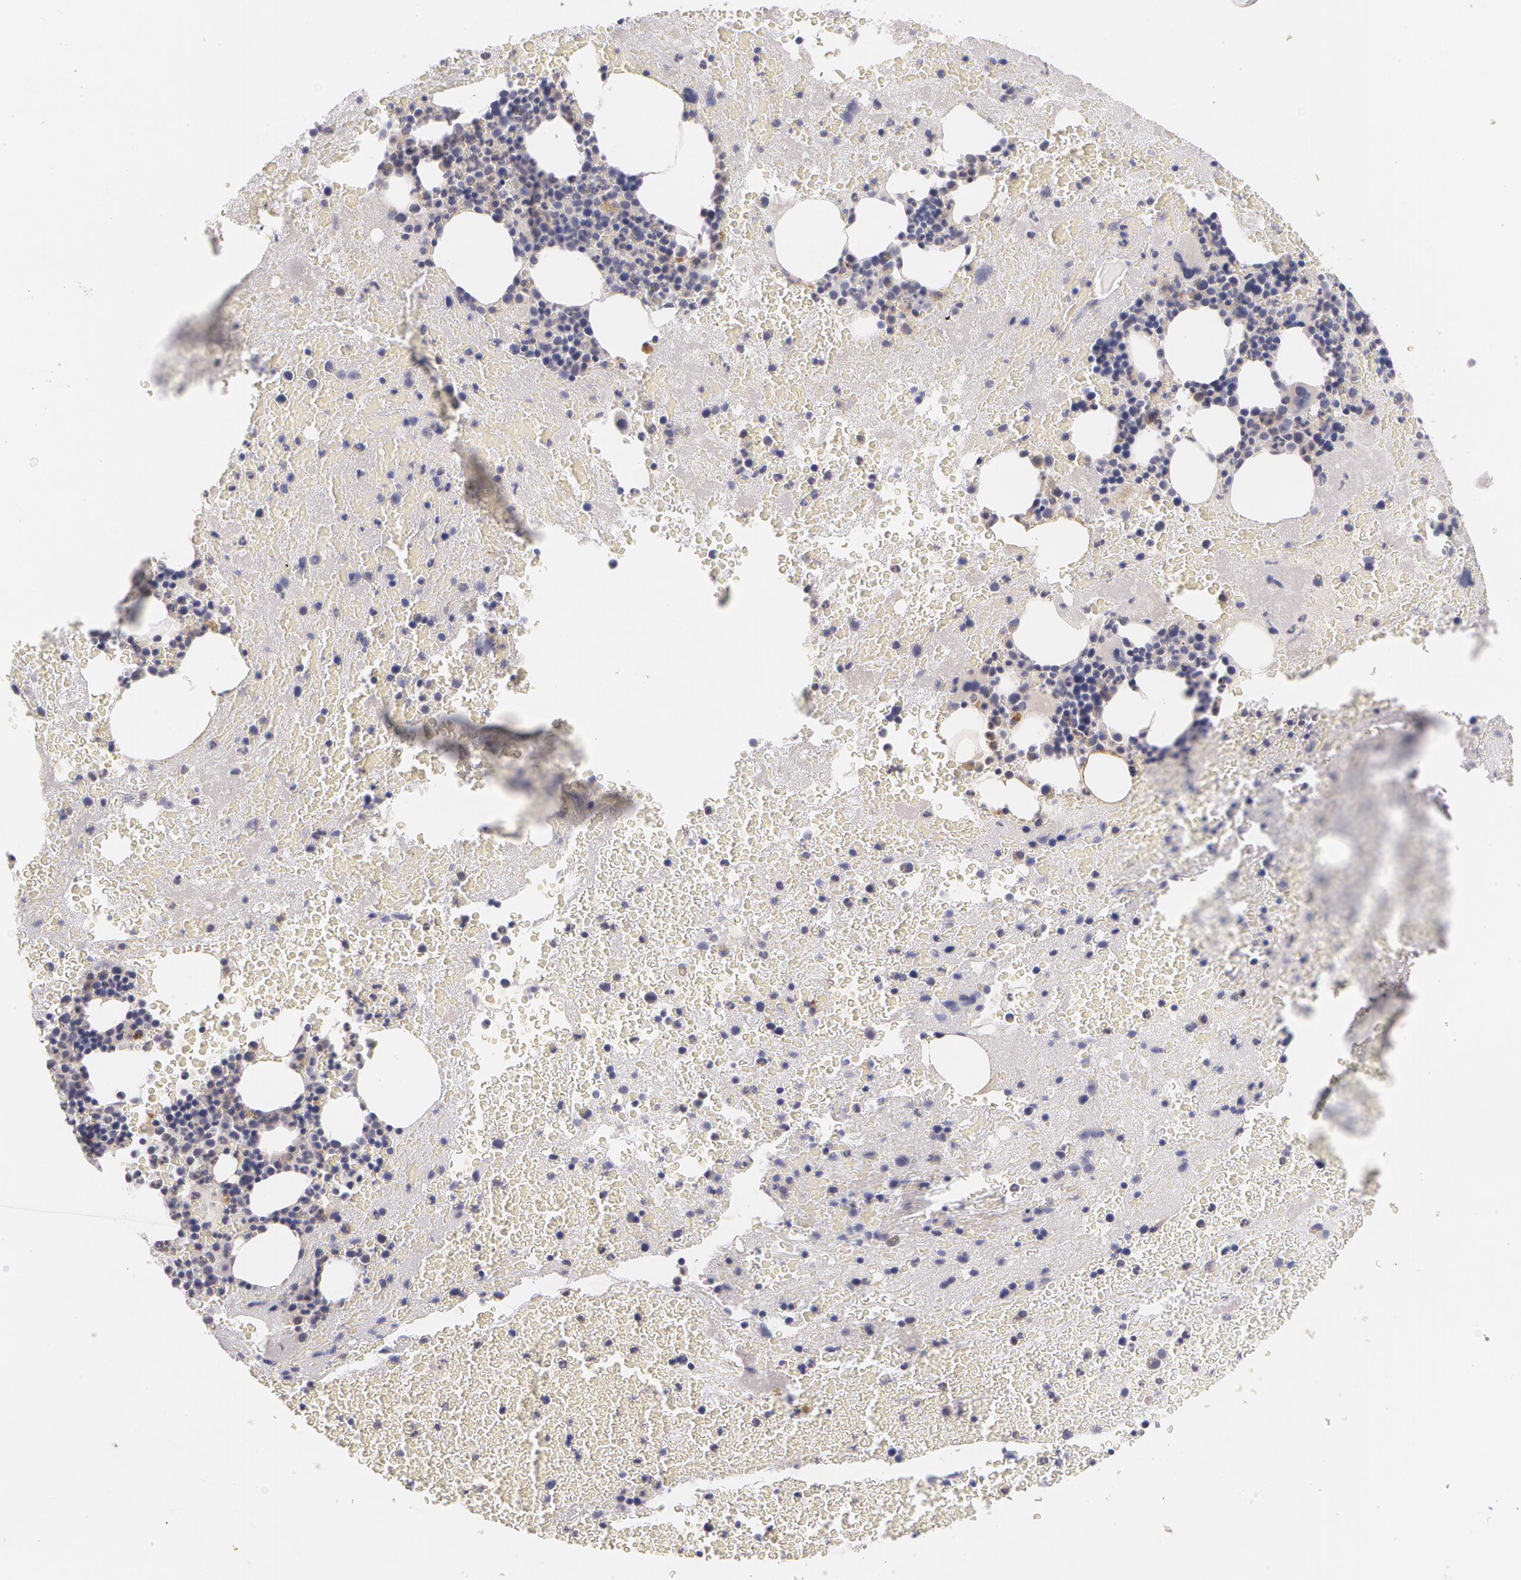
{"staining": {"intensity": "weak", "quantity": "<25%", "location": "cytoplasmic/membranous"}, "tissue": "bone marrow", "cell_type": "Hematopoietic cells", "image_type": "normal", "snomed": [{"axis": "morphology", "description": "Normal tissue, NOS"}, {"axis": "topography", "description": "Bone marrow"}], "caption": "IHC of normal bone marrow exhibits no staining in hematopoietic cells. (DAB (3,3'-diaminobenzidine) immunohistochemistry (IHC) with hematoxylin counter stain).", "gene": "CASK", "patient": {"sex": "male", "age": 76}}